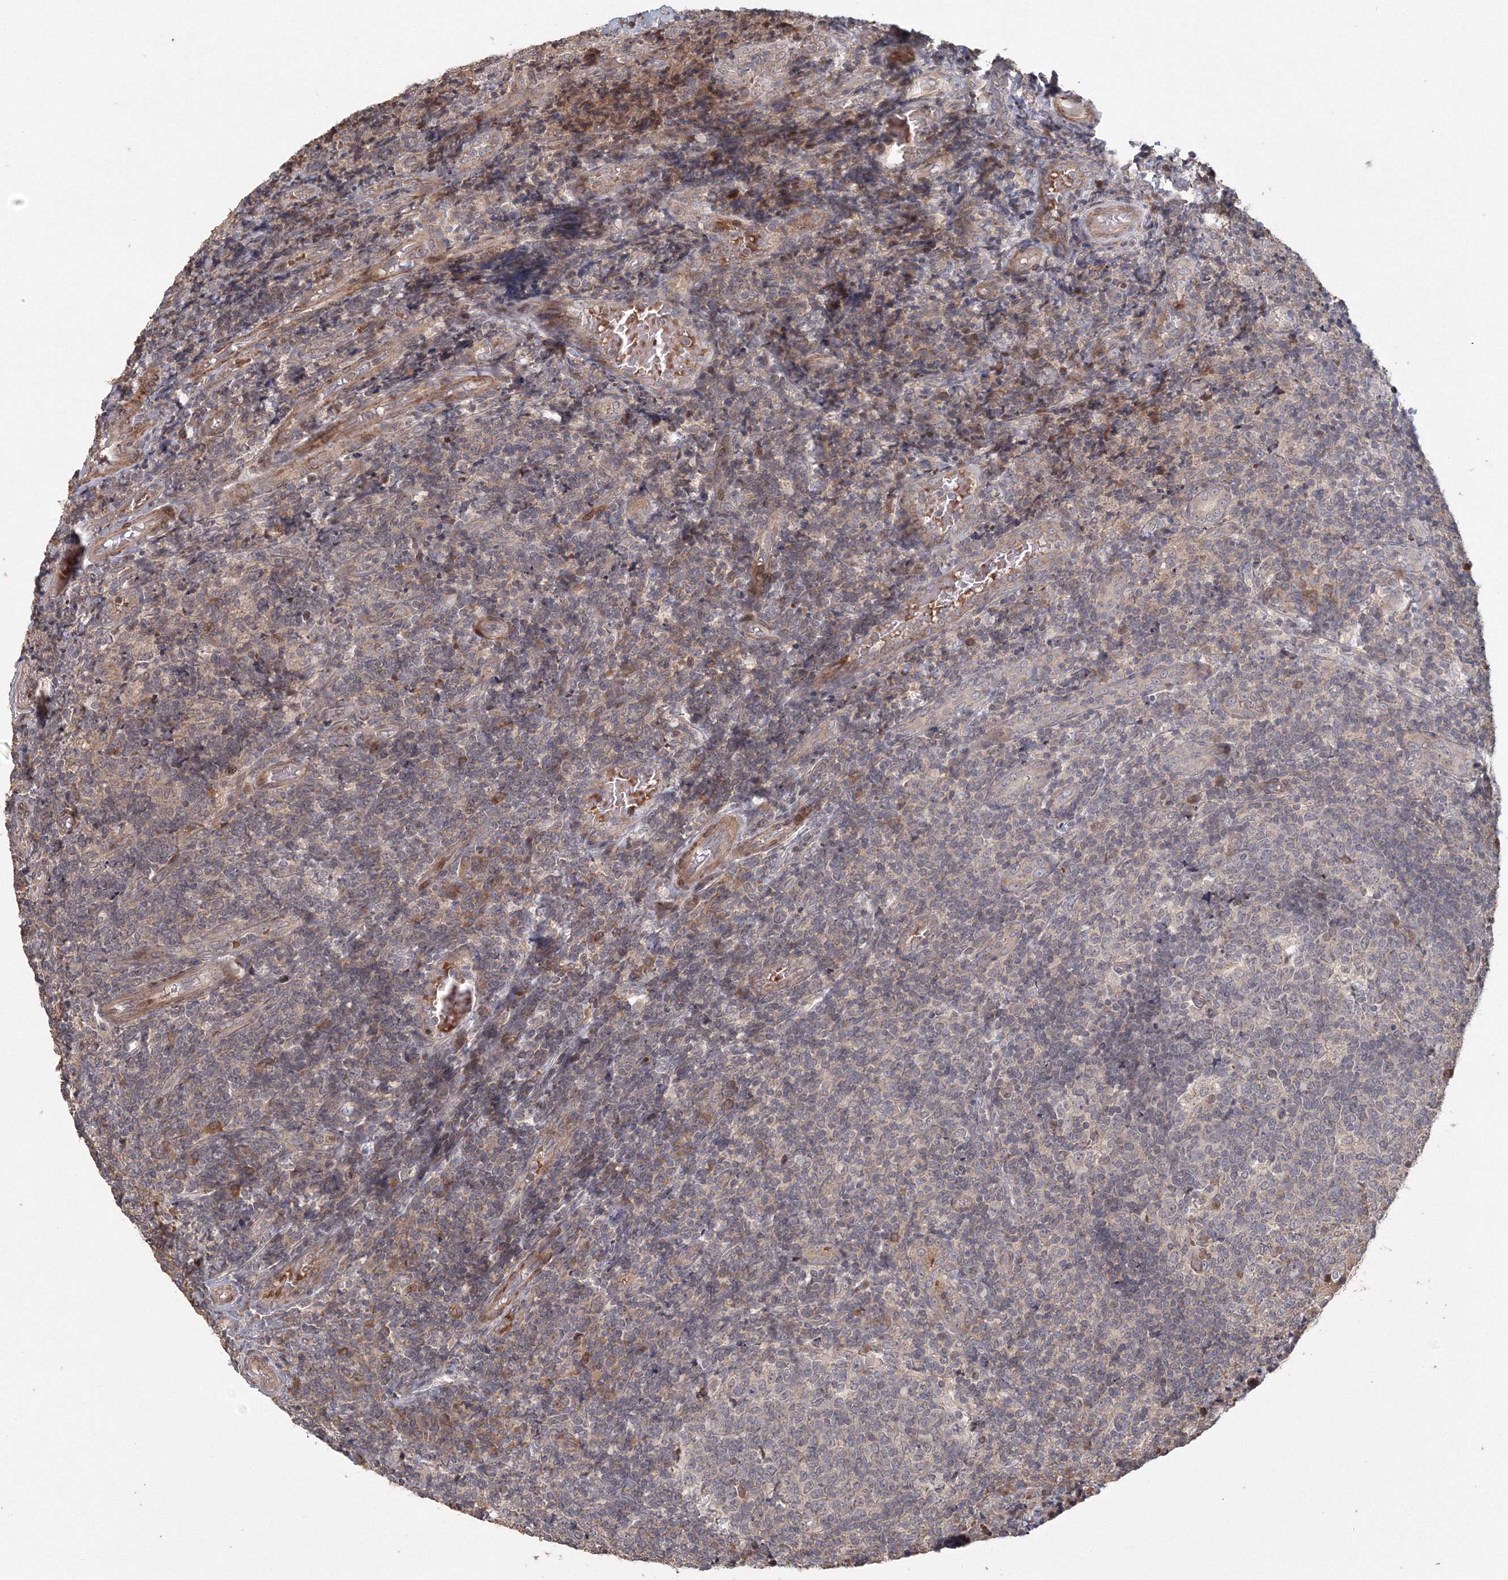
{"staining": {"intensity": "negative", "quantity": "none", "location": "none"}, "tissue": "tonsil", "cell_type": "Germinal center cells", "image_type": "normal", "snomed": [{"axis": "morphology", "description": "Normal tissue, NOS"}, {"axis": "topography", "description": "Tonsil"}], "caption": "High magnification brightfield microscopy of normal tonsil stained with DAB (3,3'-diaminobenzidine) (brown) and counterstained with hematoxylin (blue): germinal center cells show no significant expression. Brightfield microscopy of IHC stained with DAB (brown) and hematoxylin (blue), captured at high magnification.", "gene": "TACC2", "patient": {"sex": "female", "age": 19}}